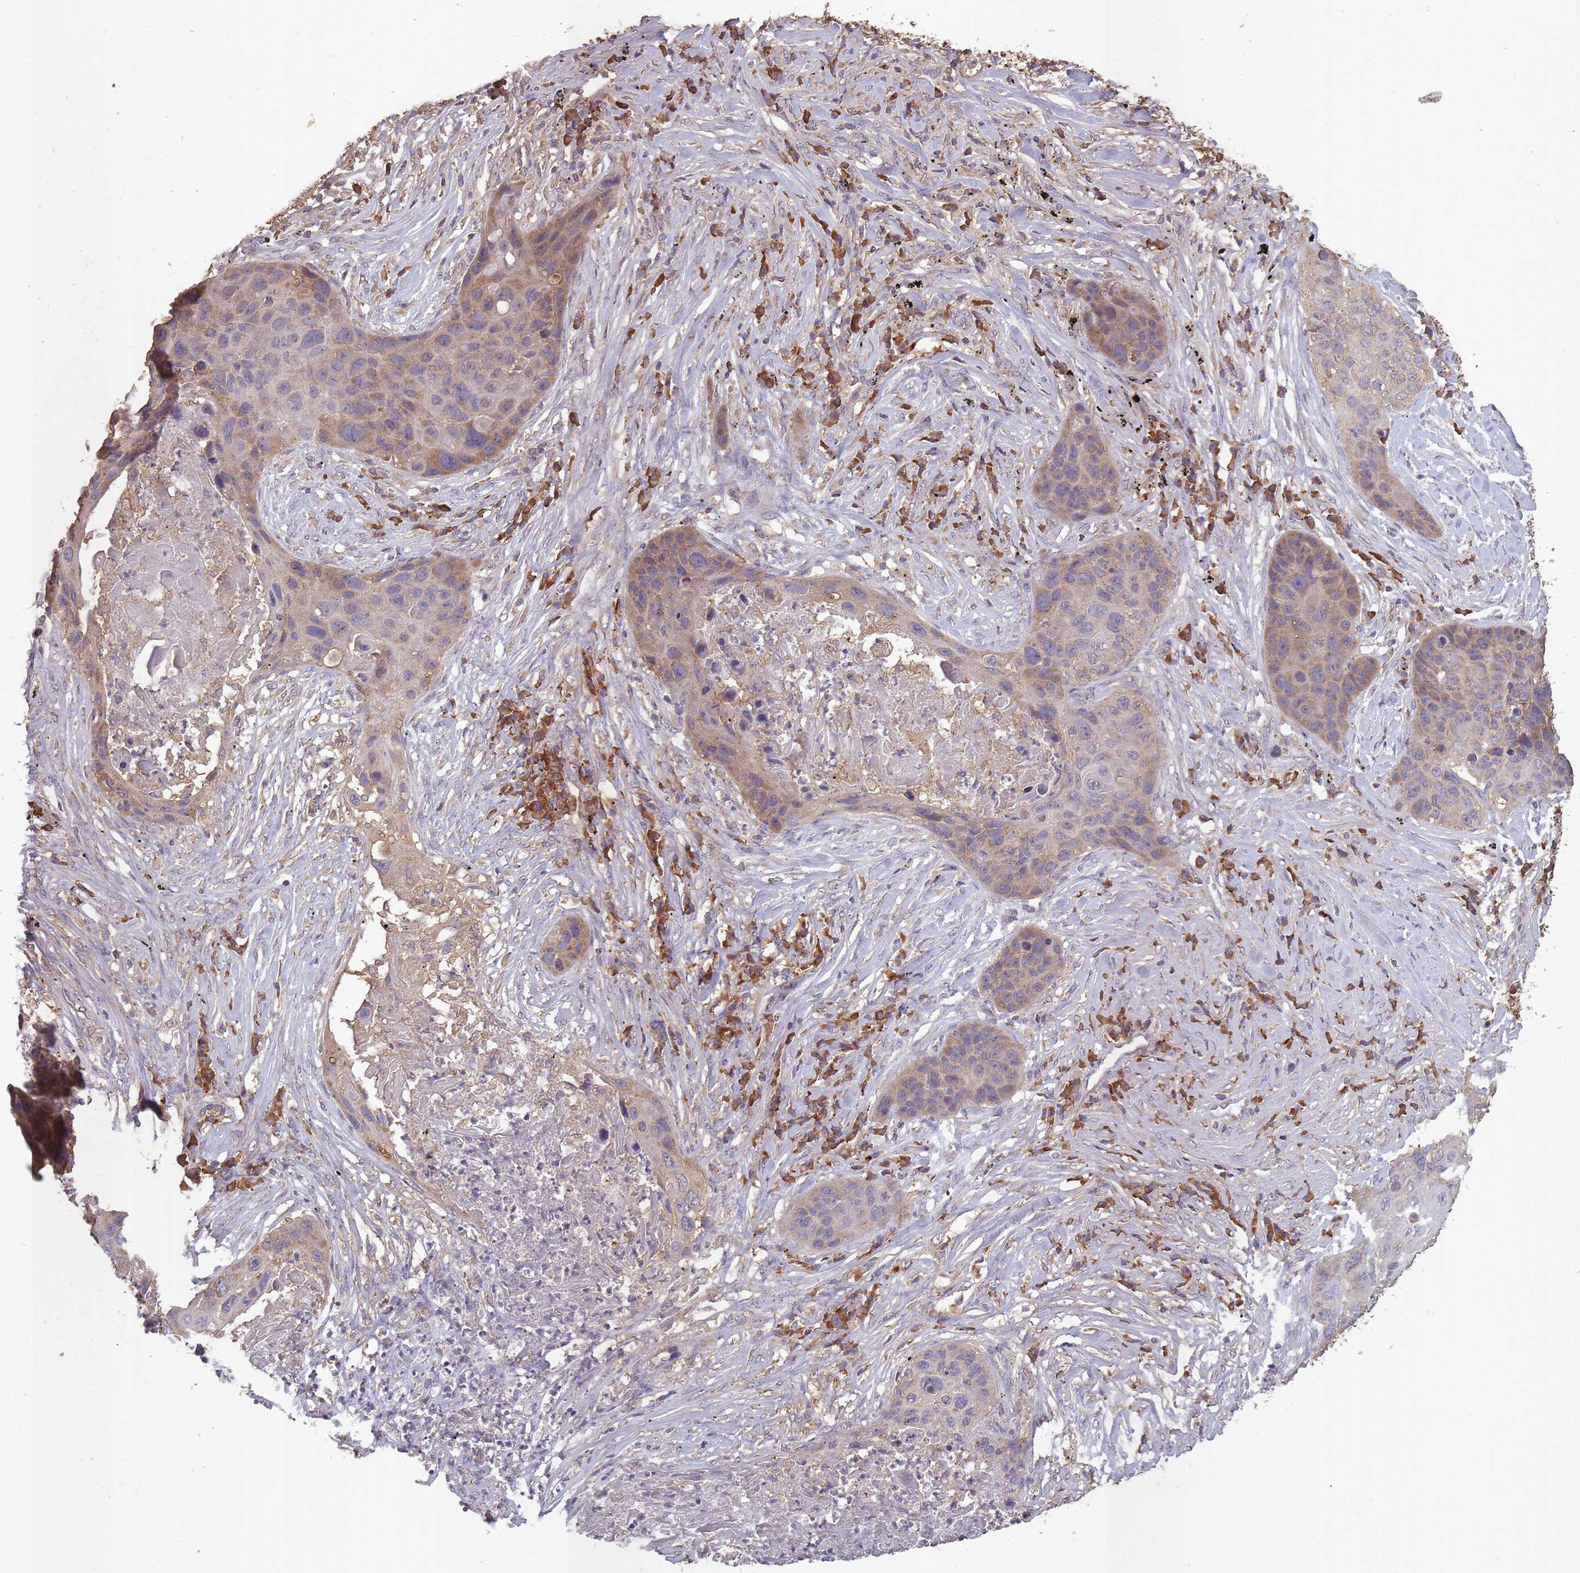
{"staining": {"intensity": "weak", "quantity": "25%-75%", "location": "cytoplasmic/membranous"}, "tissue": "lung cancer", "cell_type": "Tumor cells", "image_type": "cancer", "snomed": [{"axis": "morphology", "description": "Squamous cell carcinoma, NOS"}, {"axis": "topography", "description": "Lung"}], "caption": "Immunohistochemical staining of human lung cancer (squamous cell carcinoma) reveals weak cytoplasmic/membranous protein staining in approximately 25%-75% of tumor cells. (brown staining indicates protein expression, while blue staining denotes nuclei).", "gene": "SANBR", "patient": {"sex": "female", "age": 63}}